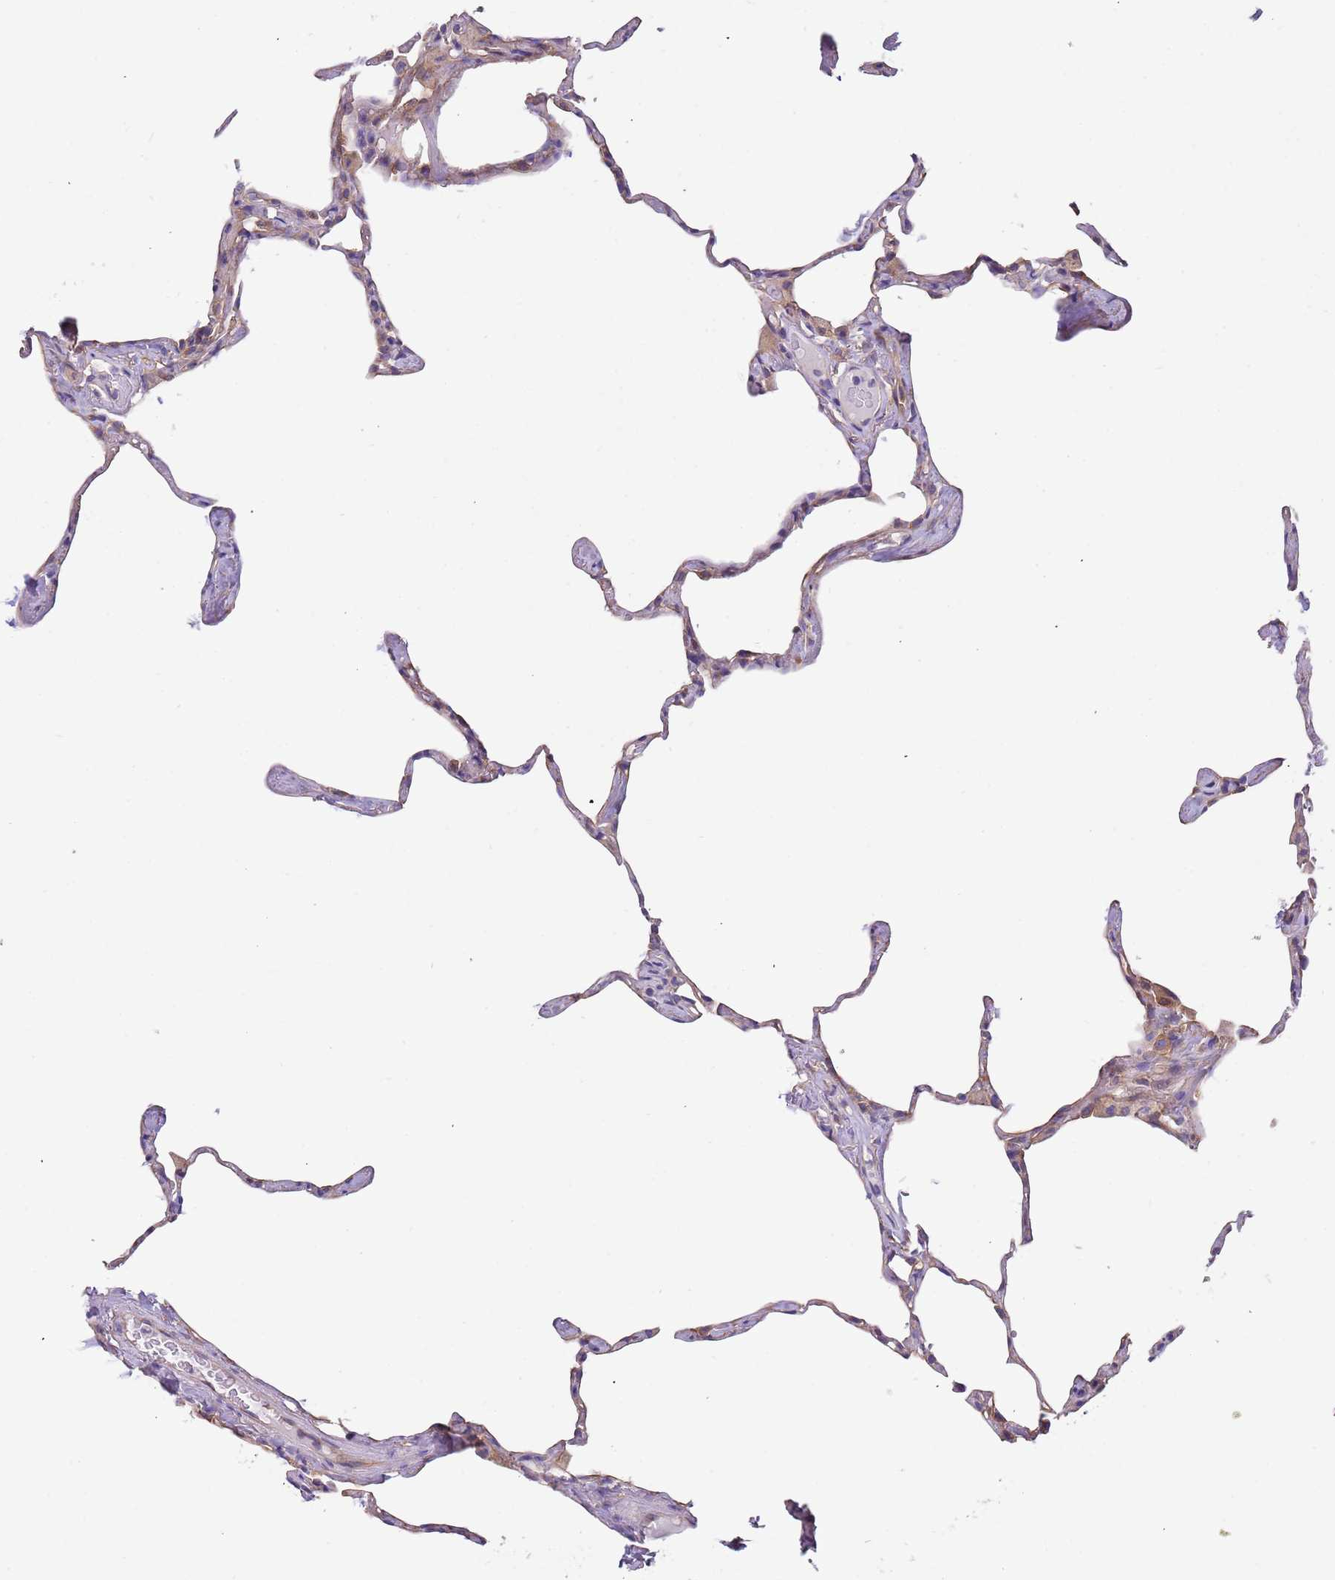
{"staining": {"intensity": "negative", "quantity": "none", "location": "none"}, "tissue": "lung", "cell_type": "Alveolar cells", "image_type": "normal", "snomed": [{"axis": "morphology", "description": "Normal tissue, NOS"}, {"axis": "topography", "description": "Lung"}], "caption": "Image shows no protein expression in alveolar cells of normal lung. Nuclei are stained in blue.", "gene": "LAMB4", "patient": {"sex": "male", "age": 65}}